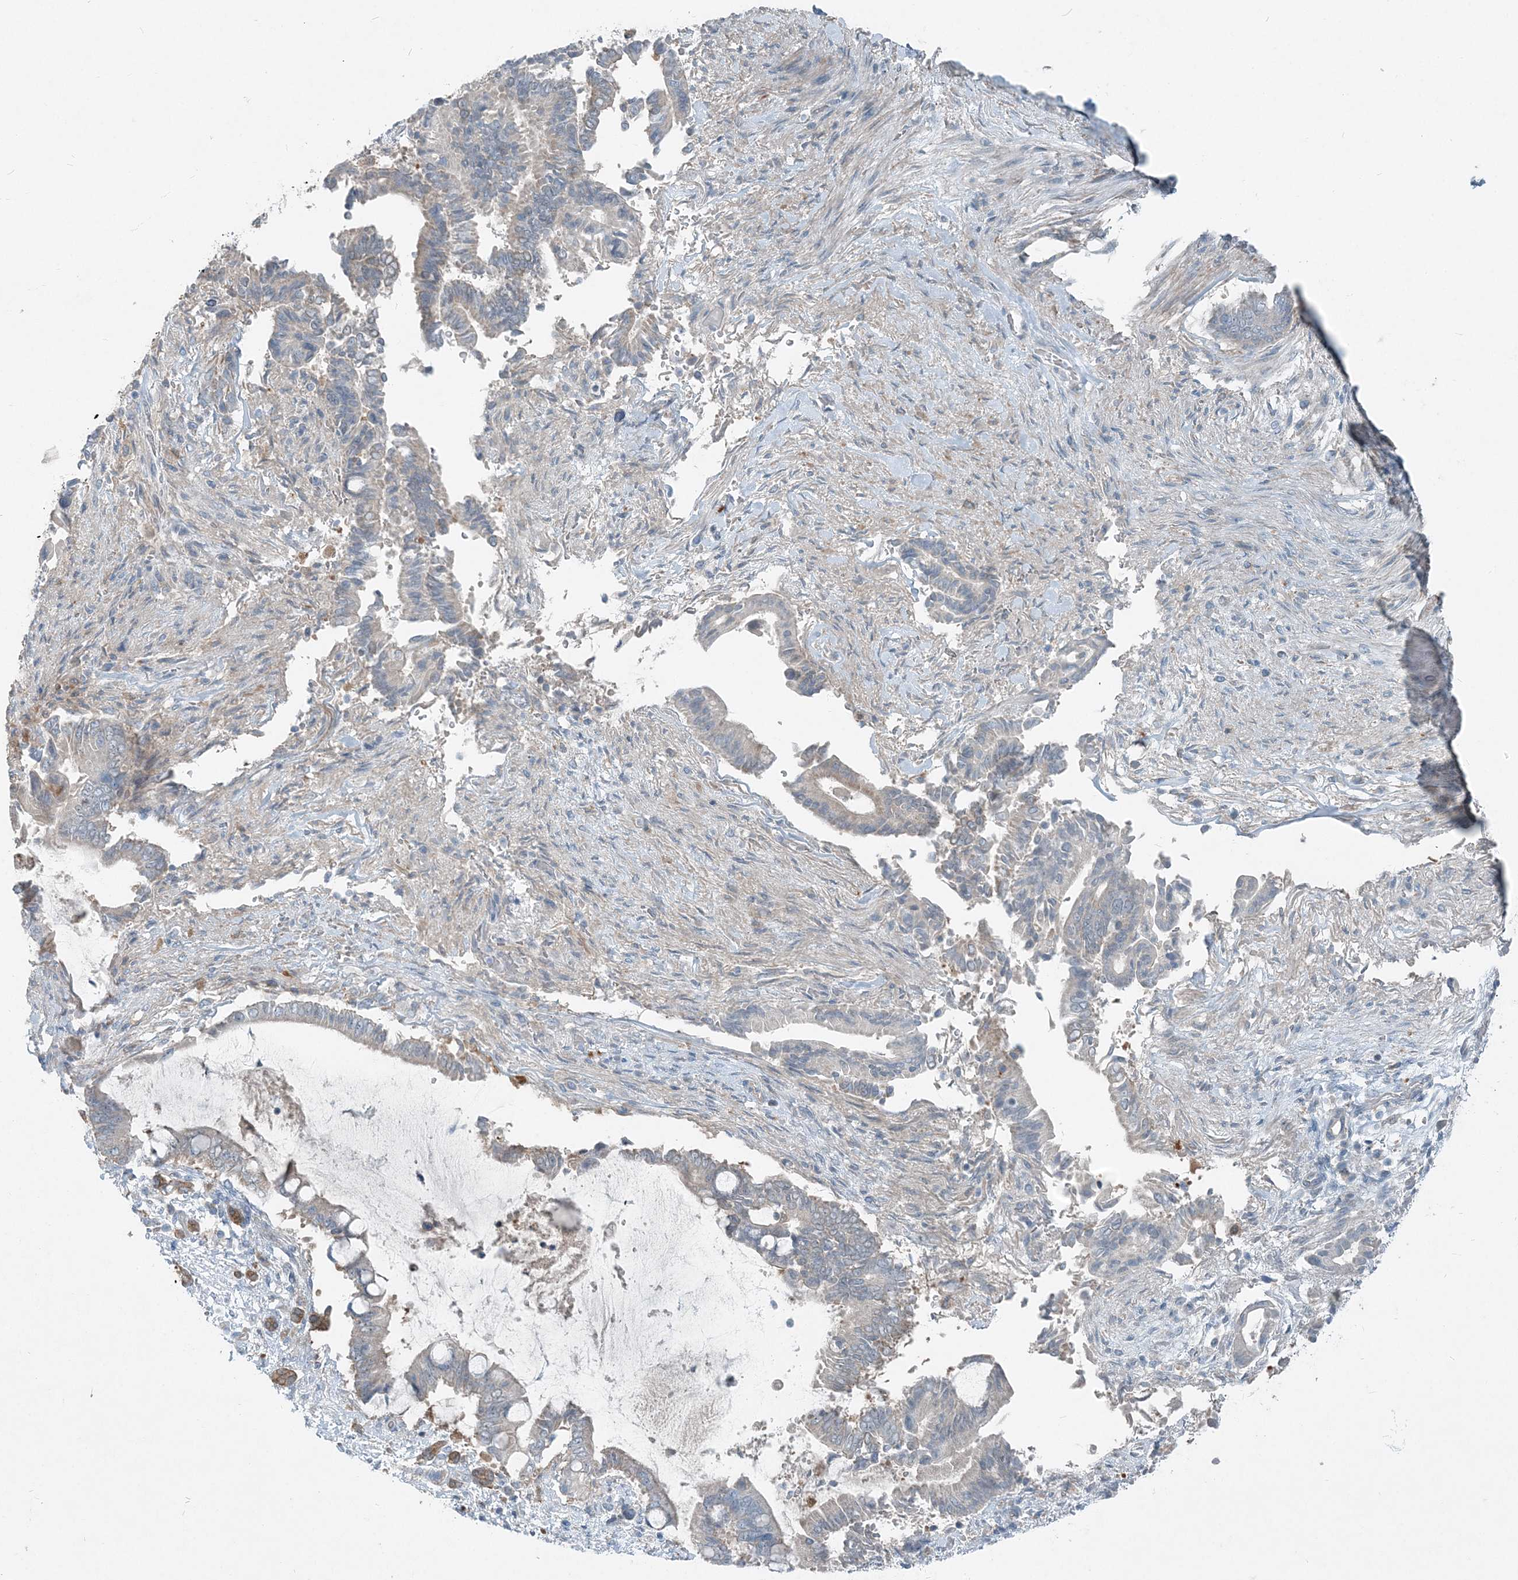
{"staining": {"intensity": "weak", "quantity": "<25%", "location": "cytoplasmic/membranous"}, "tissue": "pancreatic cancer", "cell_type": "Tumor cells", "image_type": "cancer", "snomed": [{"axis": "morphology", "description": "Adenocarcinoma, NOS"}, {"axis": "topography", "description": "Pancreas"}], "caption": "IHC of human pancreatic cancer reveals no expression in tumor cells.", "gene": "ARMH1", "patient": {"sex": "male", "age": 68}}